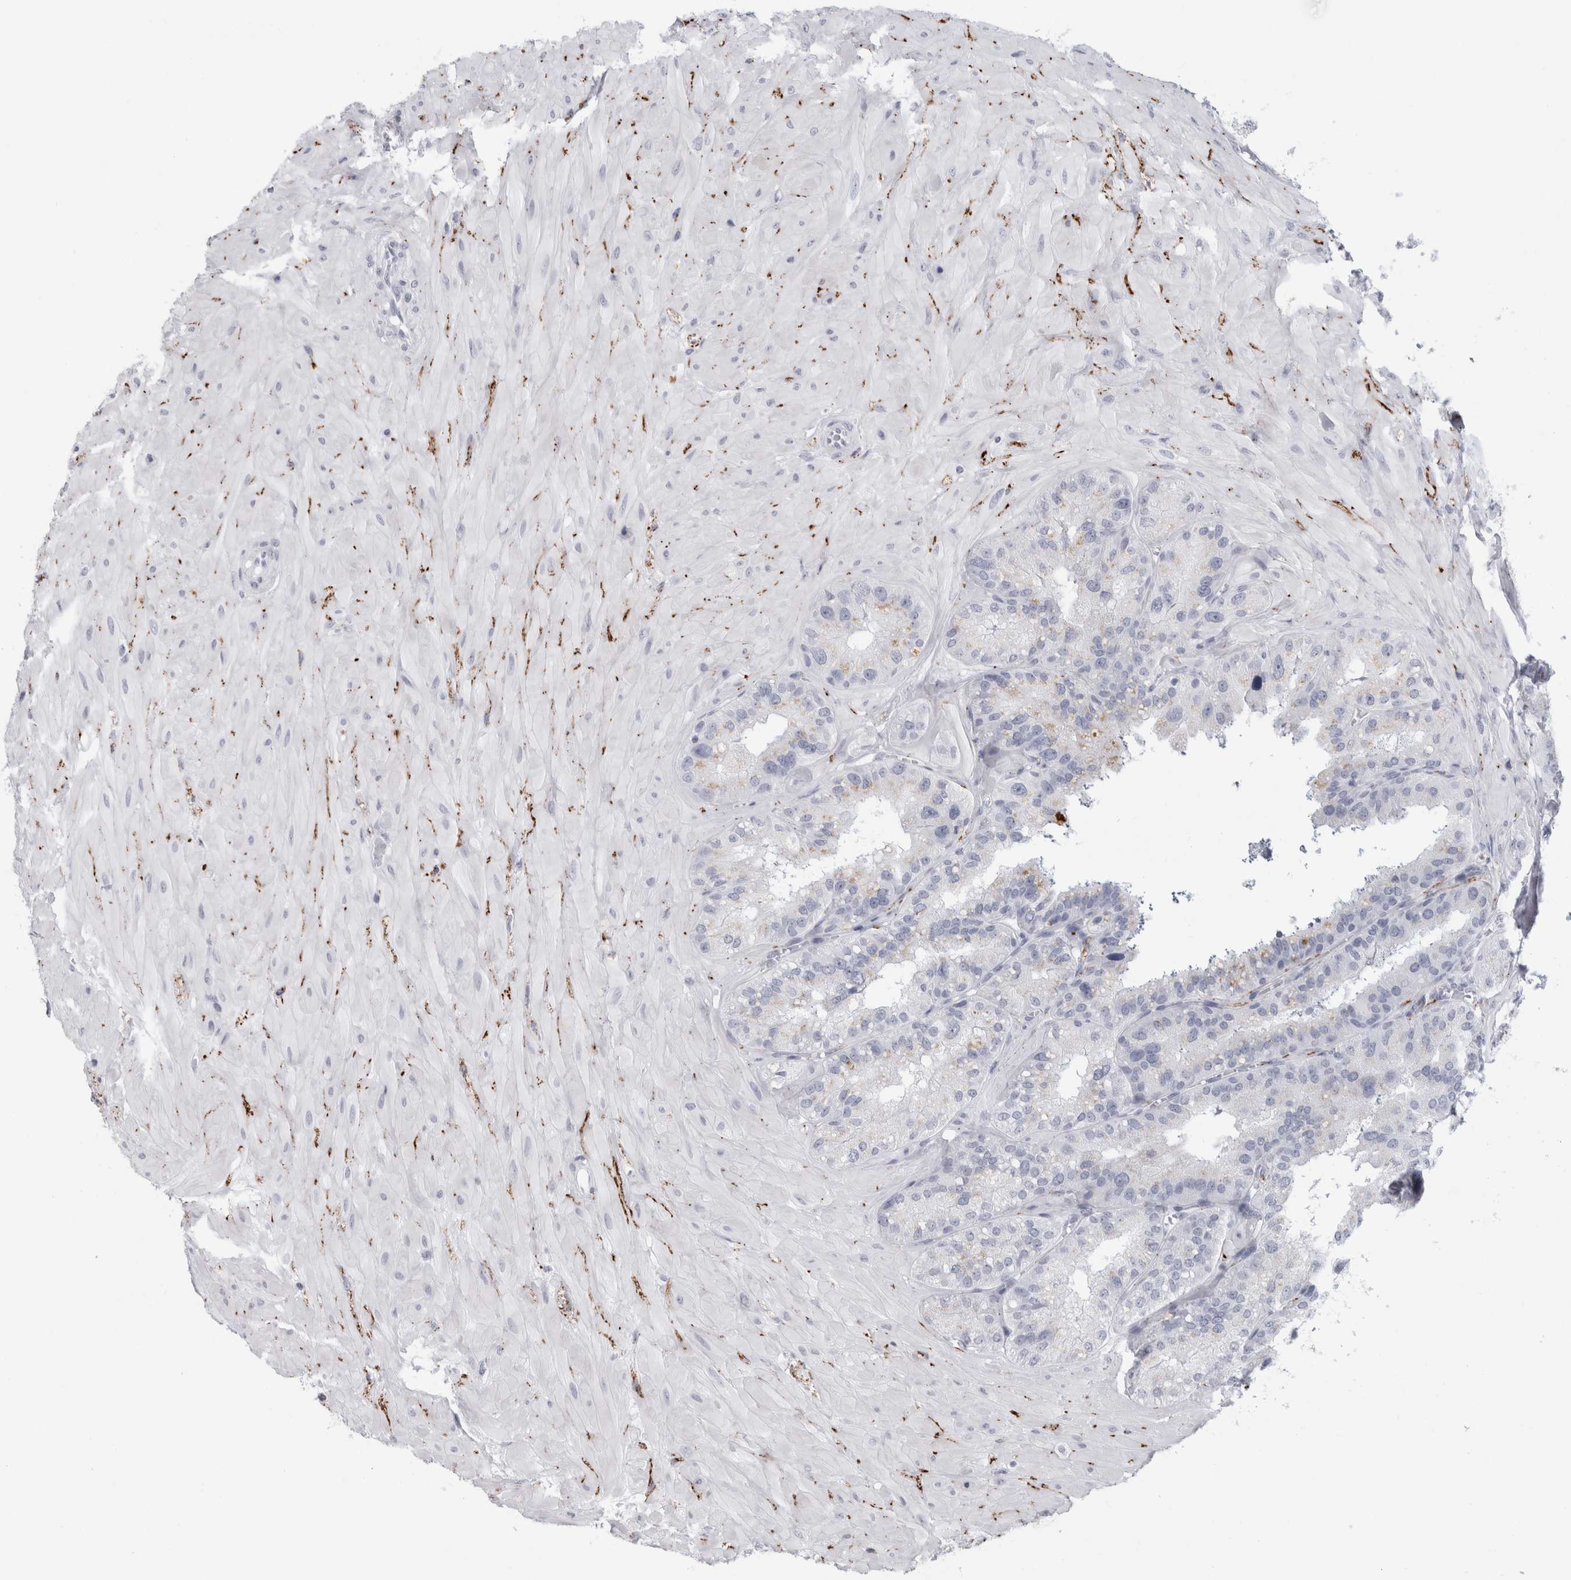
{"staining": {"intensity": "weak", "quantity": "<25%", "location": "cytoplasmic/membranous"}, "tissue": "seminal vesicle", "cell_type": "Glandular cells", "image_type": "normal", "snomed": [{"axis": "morphology", "description": "Normal tissue, NOS"}, {"axis": "topography", "description": "Prostate"}, {"axis": "topography", "description": "Seminal veicle"}], "caption": "There is no significant staining in glandular cells of seminal vesicle.", "gene": "CPE", "patient": {"sex": "male", "age": 51}}